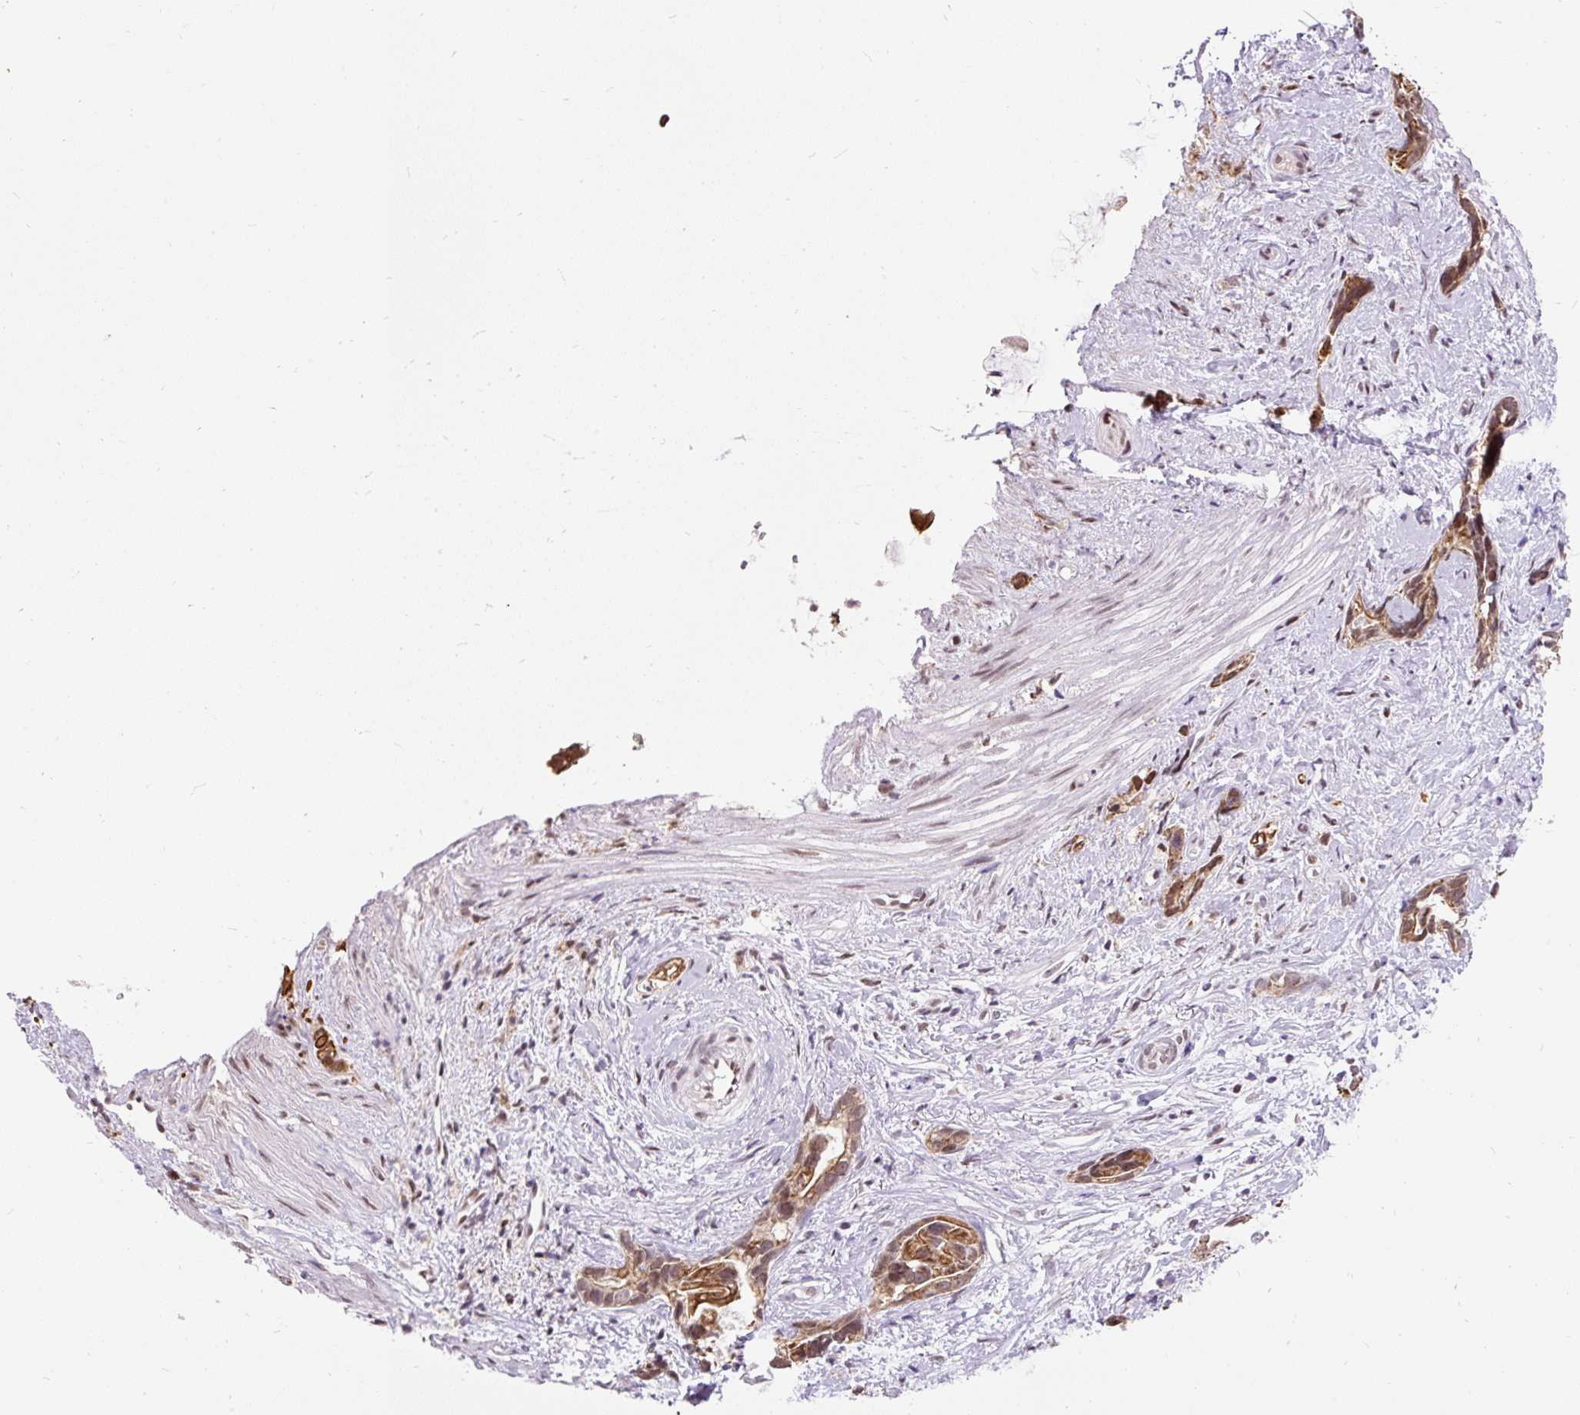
{"staining": {"intensity": "moderate", "quantity": ">75%", "location": "cytoplasmic/membranous"}, "tissue": "stomach cancer", "cell_type": "Tumor cells", "image_type": "cancer", "snomed": [{"axis": "morphology", "description": "Adenocarcinoma, NOS"}, {"axis": "topography", "description": "Stomach"}], "caption": "A medium amount of moderate cytoplasmic/membranous staining is identified in approximately >75% of tumor cells in adenocarcinoma (stomach) tissue.", "gene": "ZNF672", "patient": {"sex": "male", "age": 55}}